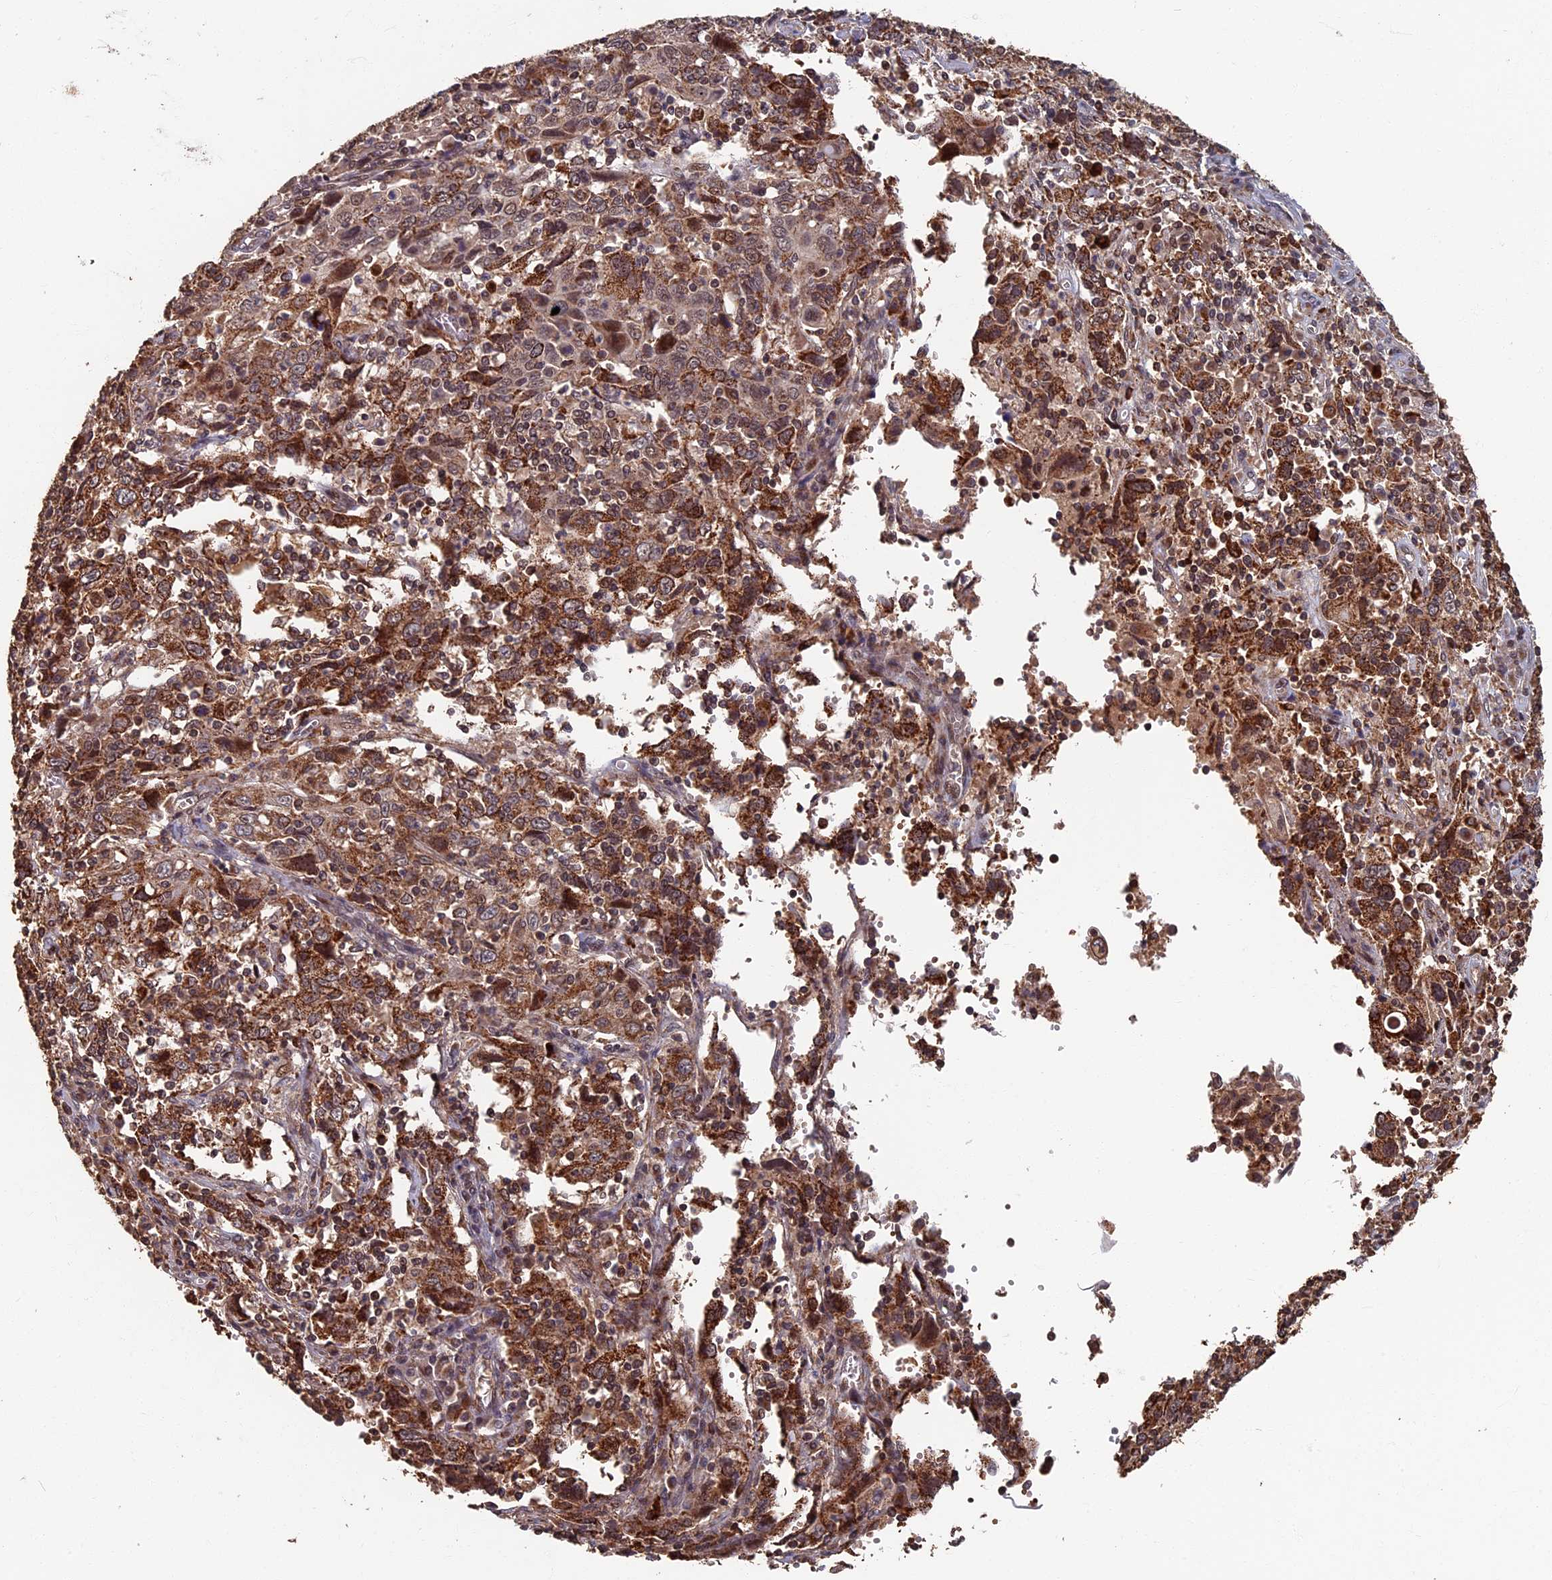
{"staining": {"intensity": "moderate", "quantity": ">75%", "location": "cytoplasmic/membranous"}, "tissue": "cervical cancer", "cell_type": "Tumor cells", "image_type": "cancer", "snomed": [{"axis": "morphology", "description": "Squamous cell carcinoma, NOS"}, {"axis": "topography", "description": "Cervix"}], "caption": "Immunohistochemical staining of human cervical squamous cell carcinoma demonstrates medium levels of moderate cytoplasmic/membranous expression in about >75% of tumor cells.", "gene": "RASGRF1", "patient": {"sex": "female", "age": 46}}